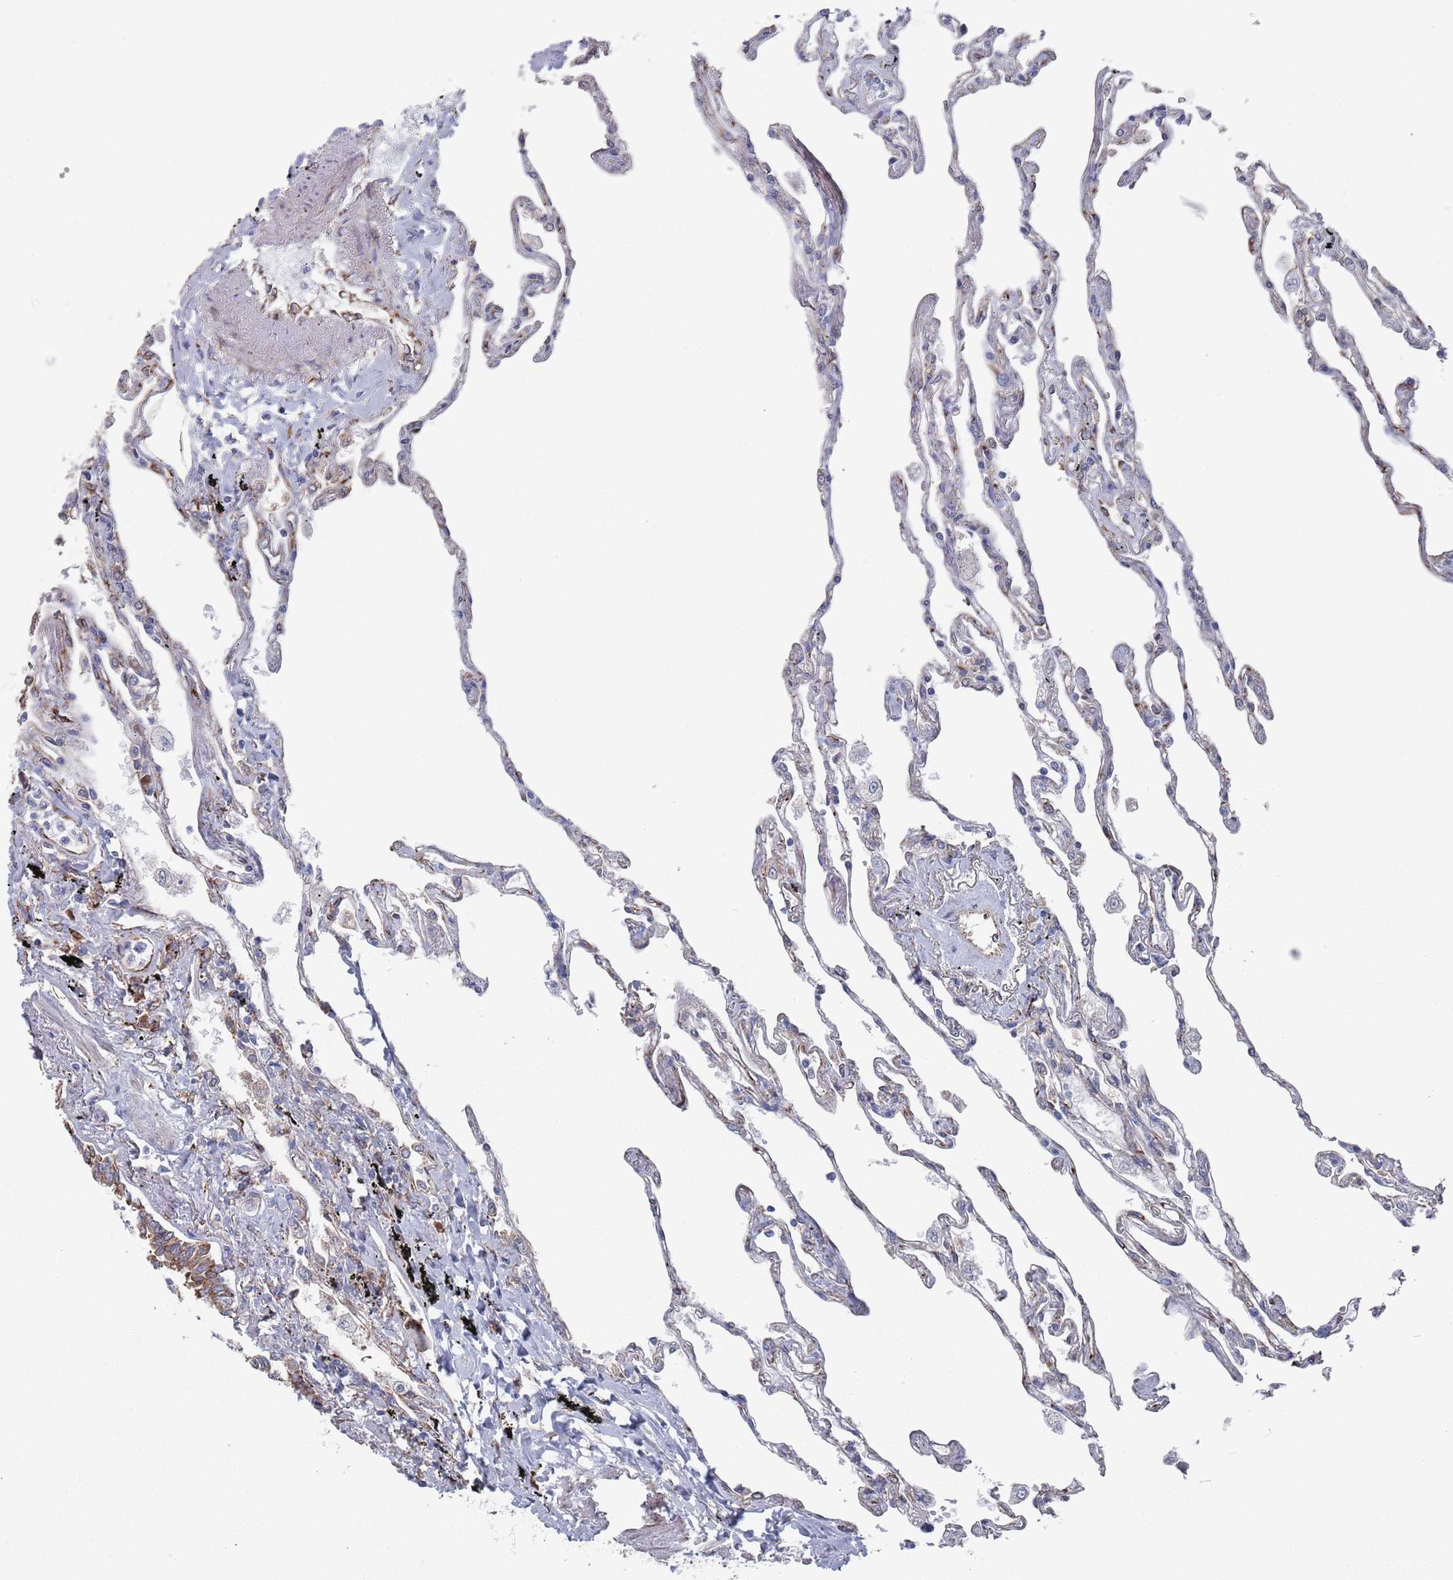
{"staining": {"intensity": "moderate", "quantity": "25%-75%", "location": "cytoplasmic/membranous"}, "tissue": "lung", "cell_type": "Alveolar cells", "image_type": "normal", "snomed": [{"axis": "morphology", "description": "Normal tissue, NOS"}, {"axis": "topography", "description": "Lung"}], "caption": "Human lung stained with a brown dye demonstrates moderate cytoplasmic/membranous positive staining in approximately 25%-75% of alveolar cells.", "gene": "CCDC106", "patient": {"sex": "female", "age": 67}}